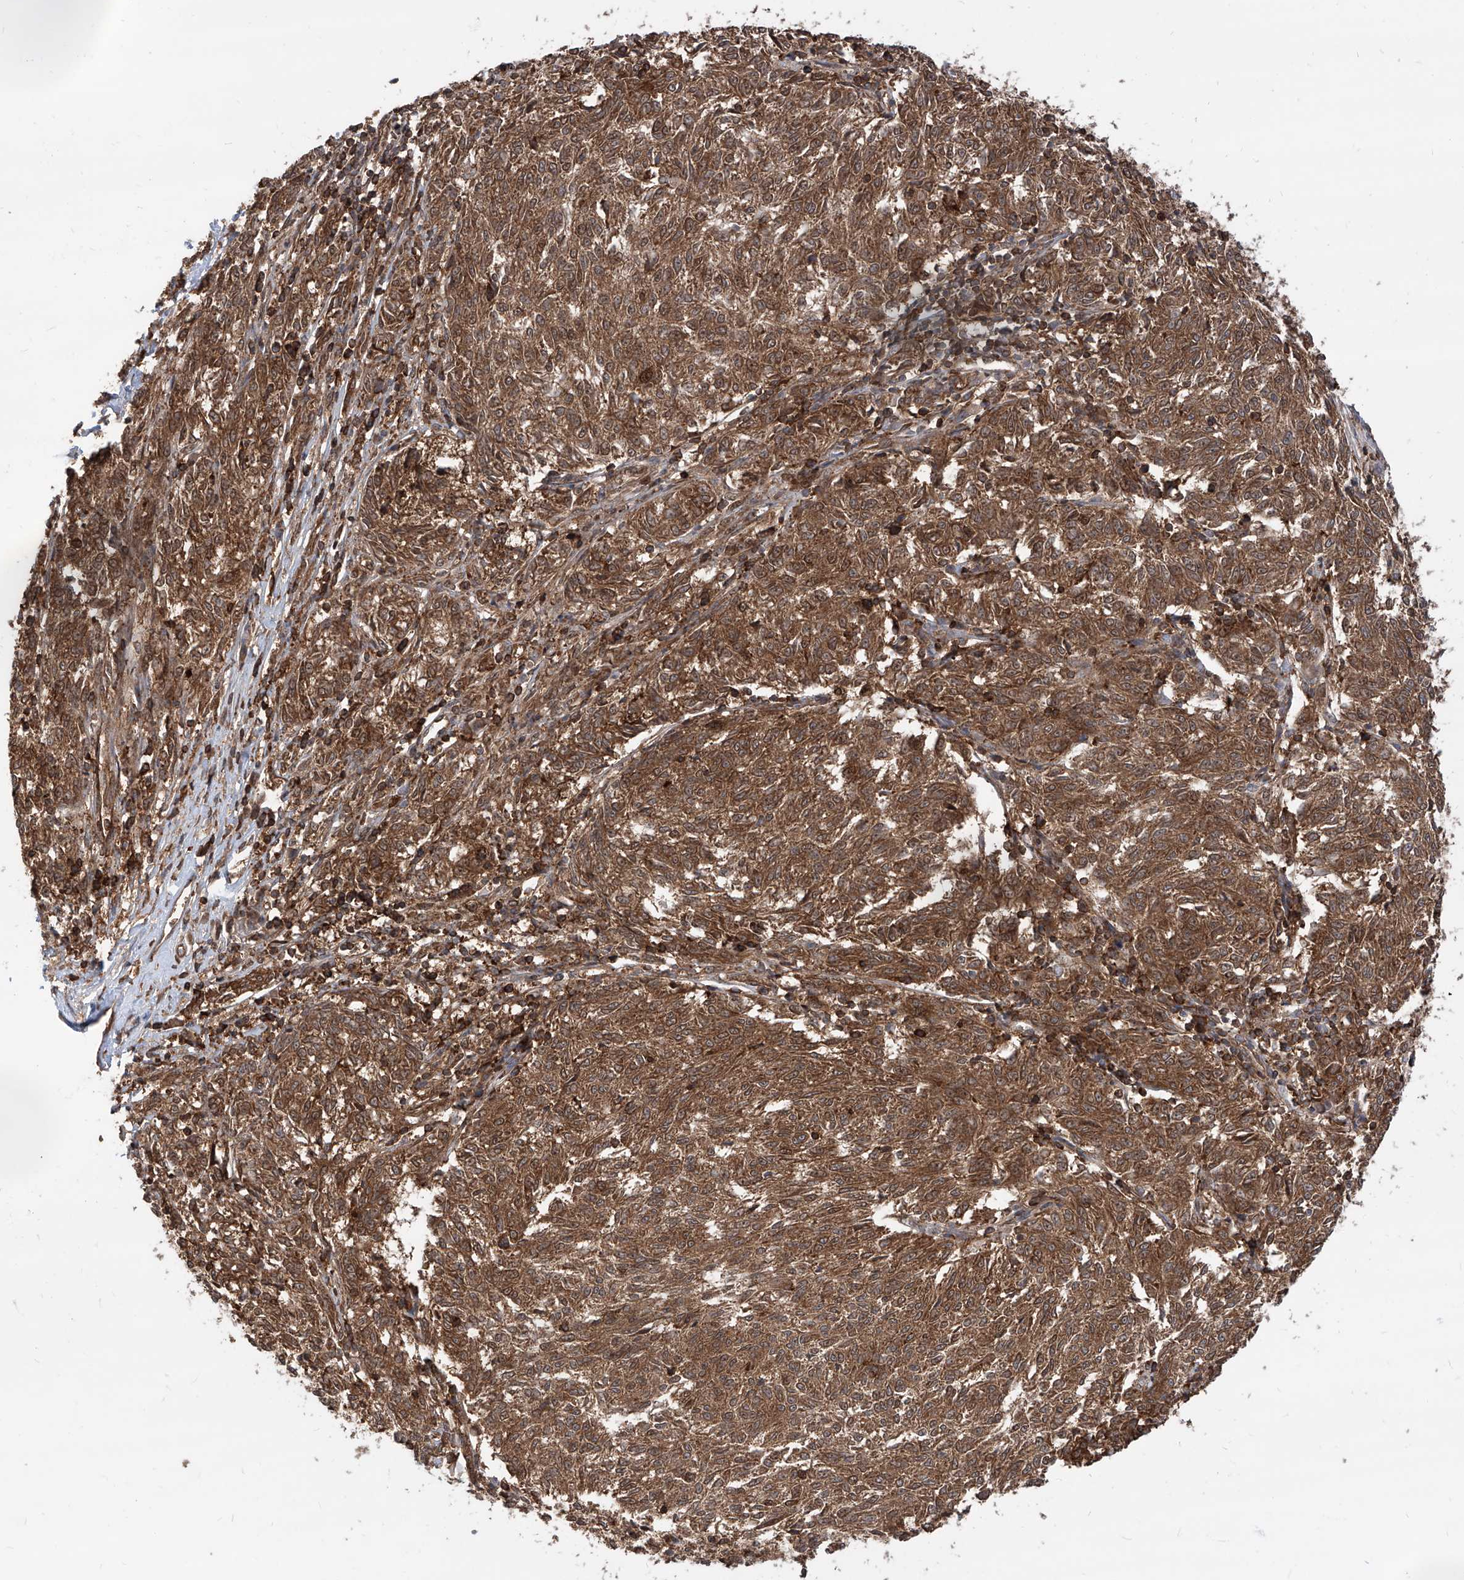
{"staining": {"intensity": "moderate", "quantity": ">75%", "location": "cytoplasmic/membranous"}, "tissue": "melanoma", "cell_type": "Tumor cells", "image_type": "cancer", "snomed": [{"axis": "morphology", "description": "Malignant melanoma, NOS"}, {"axis": "topography", "description": "Skin"}], "caption": "This is a histology image of immunohistochemistry staining of melanoma, which shows moderate staining in the cytoplasmic/membranous of tumor cells.", "gene": "MAGED2", "patient": {"sex": "female", "age": 72}}